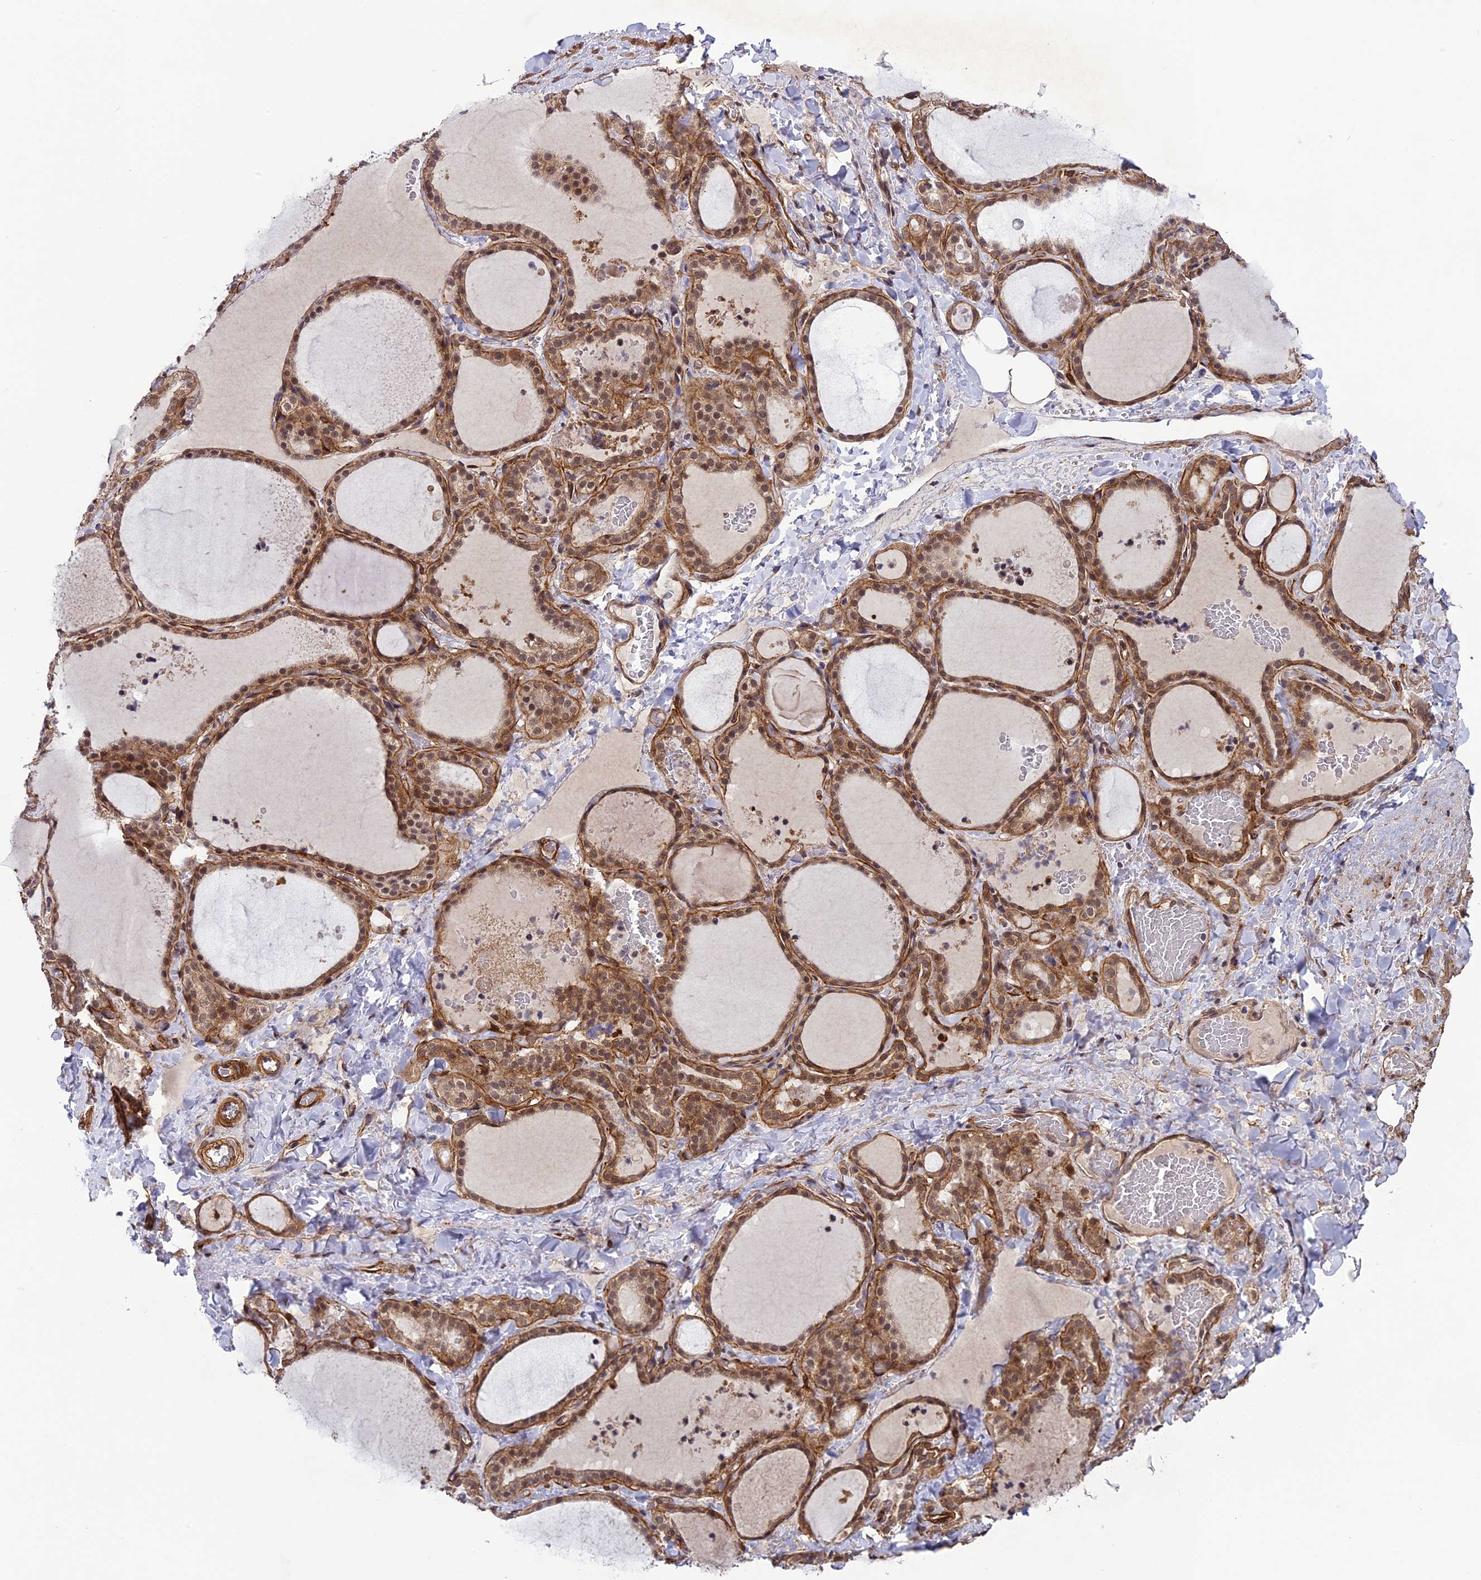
{"staining": {"intensity": "moderate", "quantity": ">75%", "location": "cytoplasmic/membranous,nuclear"}, "tissue": "thyroid gland", "cell_type": "Glandular cells", "image_type": "normal", "snomed": [{"axis": "morphology", "description": "Normal tissue, NOS"}, {"axis": "topography", "description": "Thyroid gland"}], "caption": "This photomicrograph displays immunohistochemistry (IHC) staining of benign human thyroid gland, with medium moderate cytoplasmic/membranous,nuclear staining in approximately >75% of glandular cells.", "gene": "TNS1", "patient": {"sex": "female", "age": 22}}